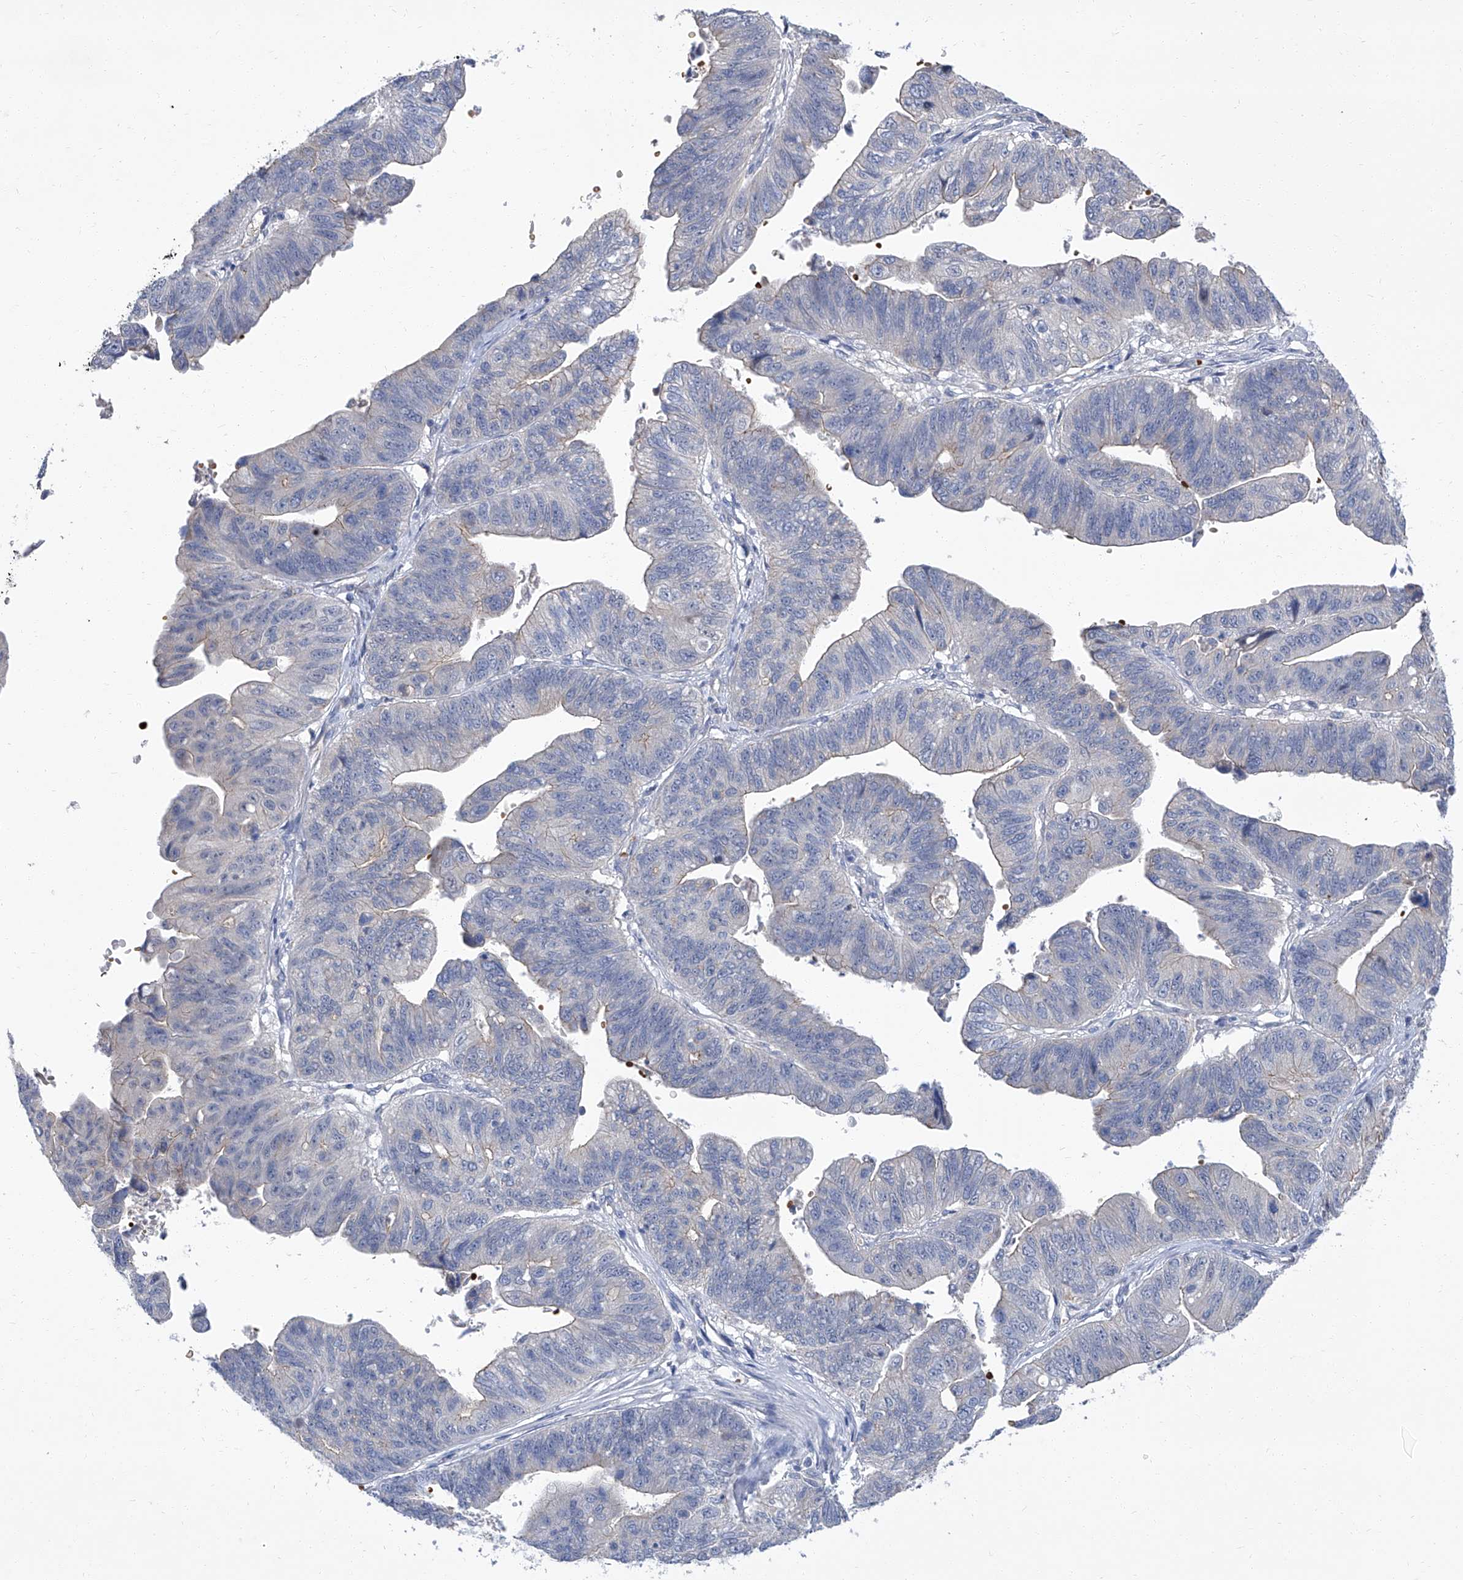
{"staining": {"intensity": "negative", "quantity": "none", "location": "none"}, "tissue": "stomach cancer", "cell_type": "Tumor cells", "image_type": "cancer", "snomed": [{"axis": "morphology", "description": "Adenocarcinoma, NOS"}, {"axis": "topography", "description": "Stomach"}], "caption": "Protein analysis of stomach adenocarcinoma shows no significant staining in tumor cells. (DAB (3,3'-diaminobenzidine) IHC, high magnification).", "gene": "PARD3", "patient": {"sex": "male", "age": 59}}